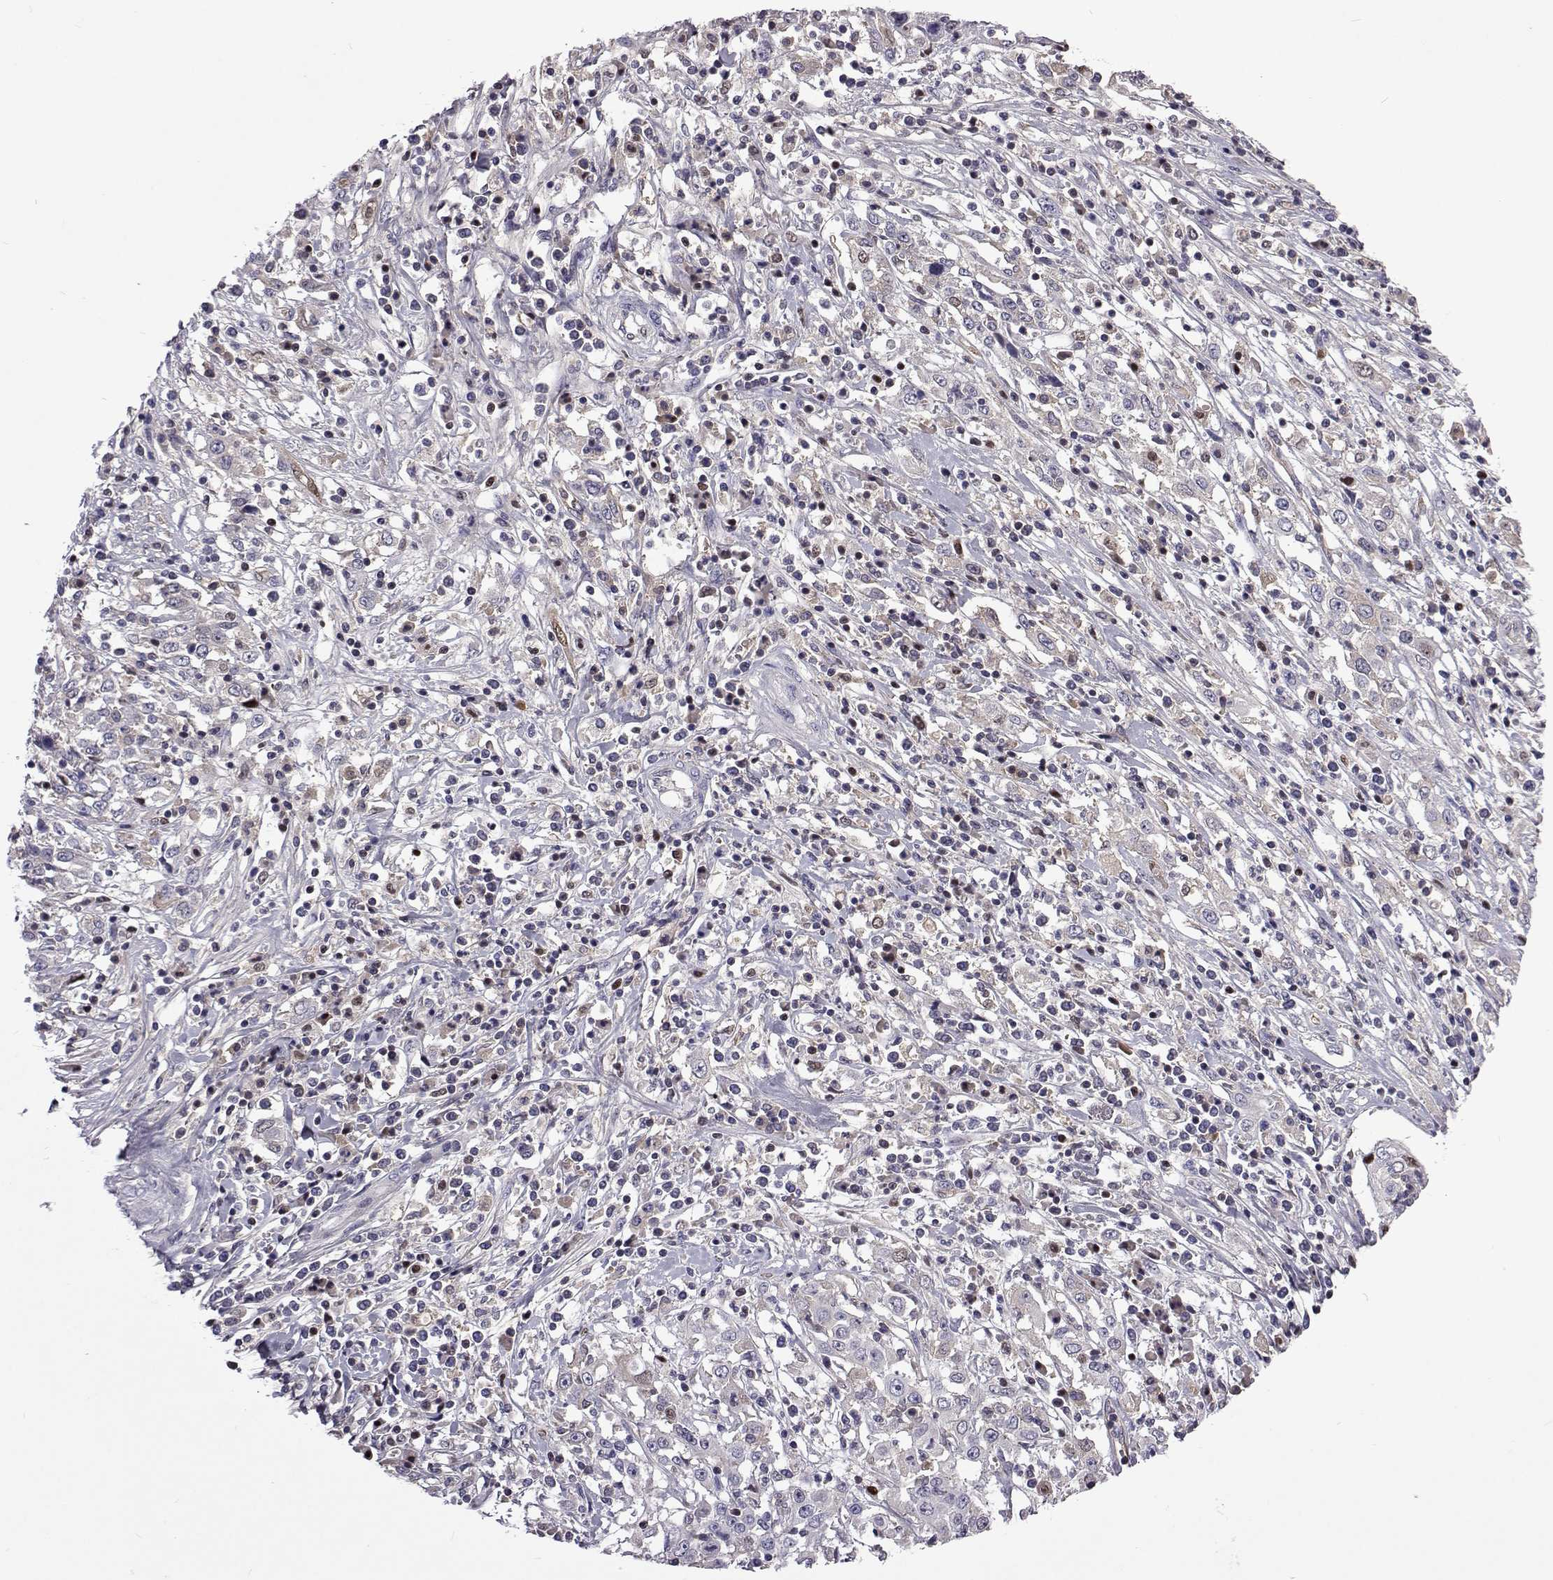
{"staining": {"intensity": "negative", "quantity": "none", "location": "none"}, "tissue": "cervical cancer", "cell_type": "Tumor cells", "image_type": "cancer", "snomed": [{"axis": "morphology", "description": "Adenocarcinoma, NOS"}, {"axis": "topography", "description": "Cervix"}], "caption": "This is a histopathology image of immunohistochemistry (IHC) staining of adenocarcinoma (cervical), which shows no expression in tumor cells. (DAB (3,3'-diaminobenzidine) IHC visualized using brightfield microscopy, high magnification).", "gene": "TCF15", "patient": {"sex": "female", "age": 40}}